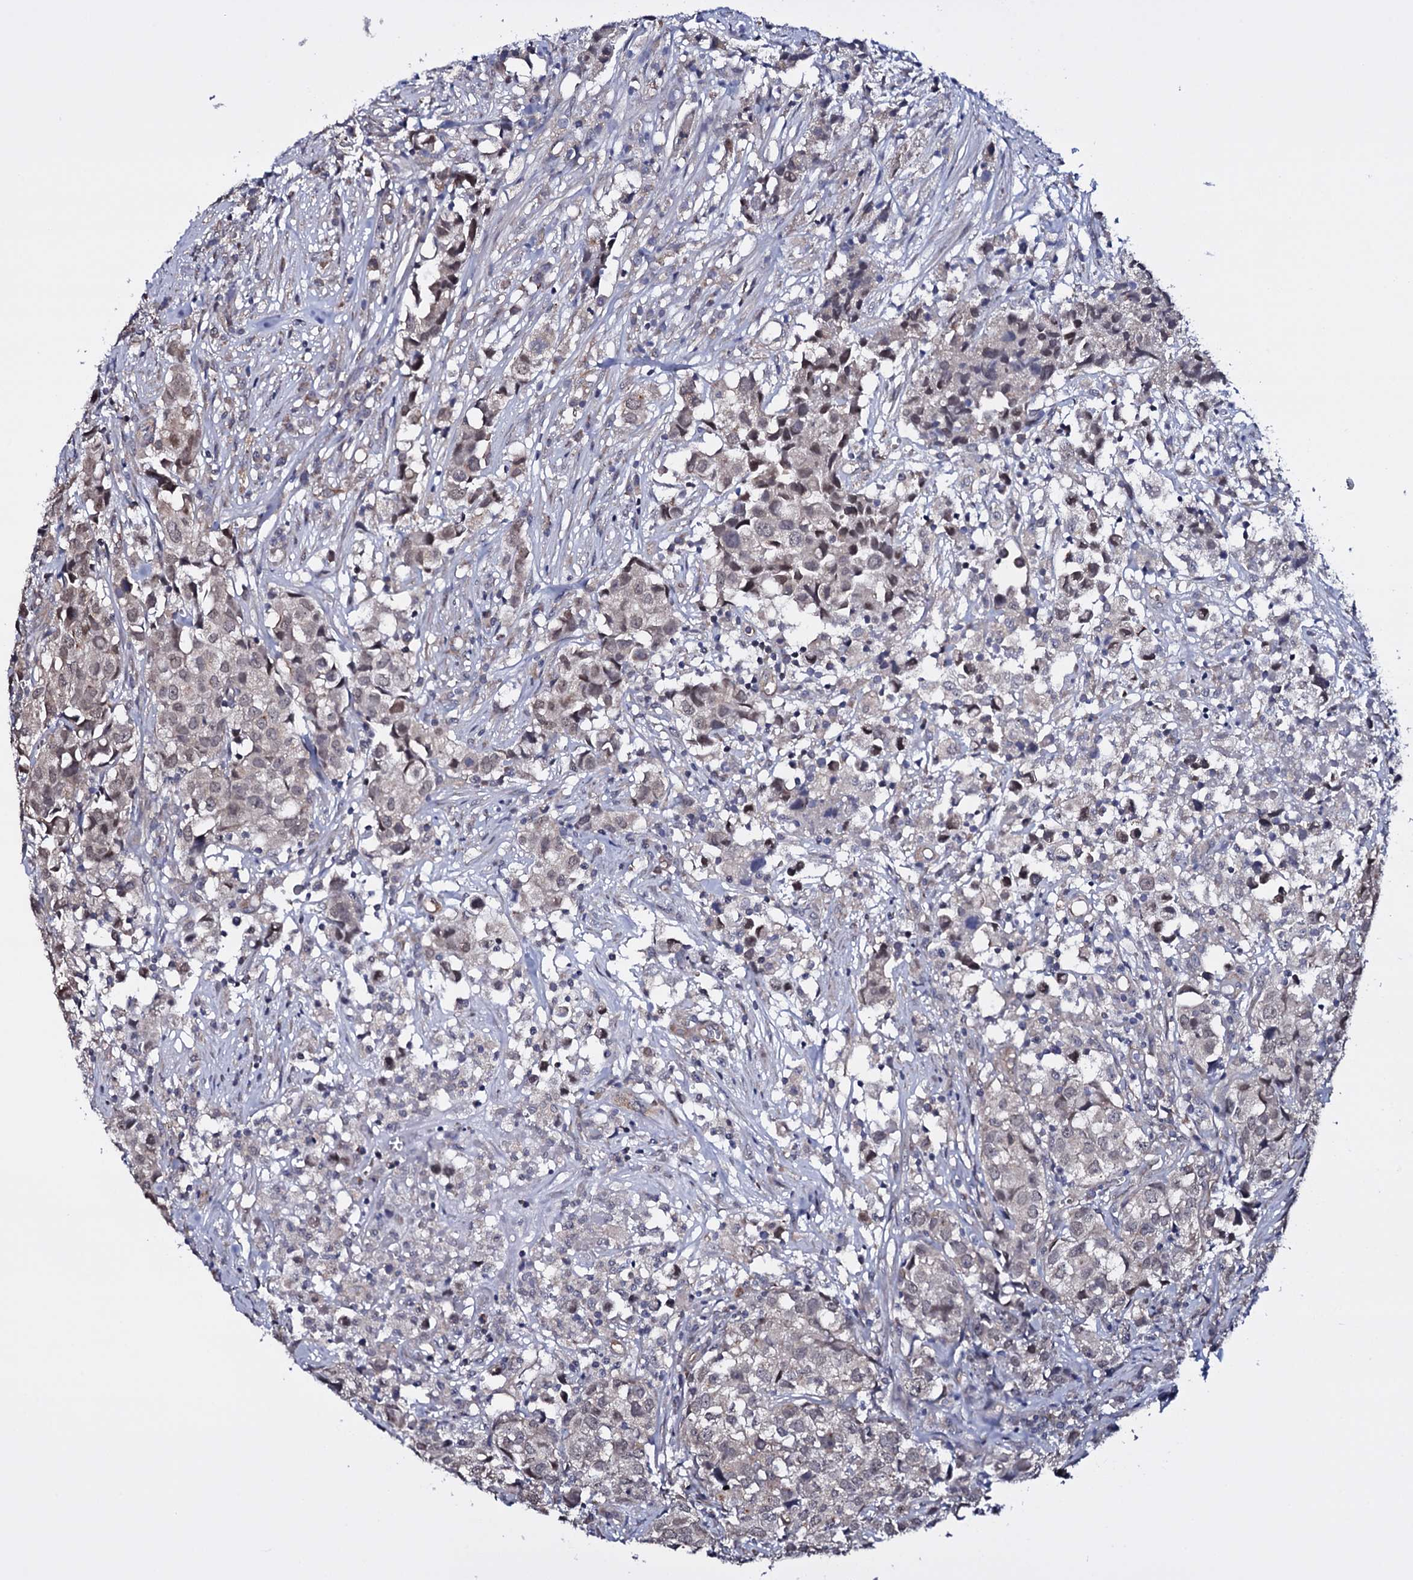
{"staining": {"intensity": "weak", "quantity": "25%-75%", "location": "cytoplasmic/membranous"}, "tissue": "urothelial cancer", "cell_type": "Tumor cells", "image_type": "cancer", "snomed": [{"axis": "morphology", "description": "Urothelial carcinoma, High grade"}, {"axis": "topography", "description": "Urinary bladder"}], "caption": "Immunohistochemical staining of high-grade urothelial carcinoma shows weak cytoplasmic/membranous protein staining in about 25%-75% of tumor cells.", "gene": "GAREM1", "patient": {"sex": "female", "age": 75}}